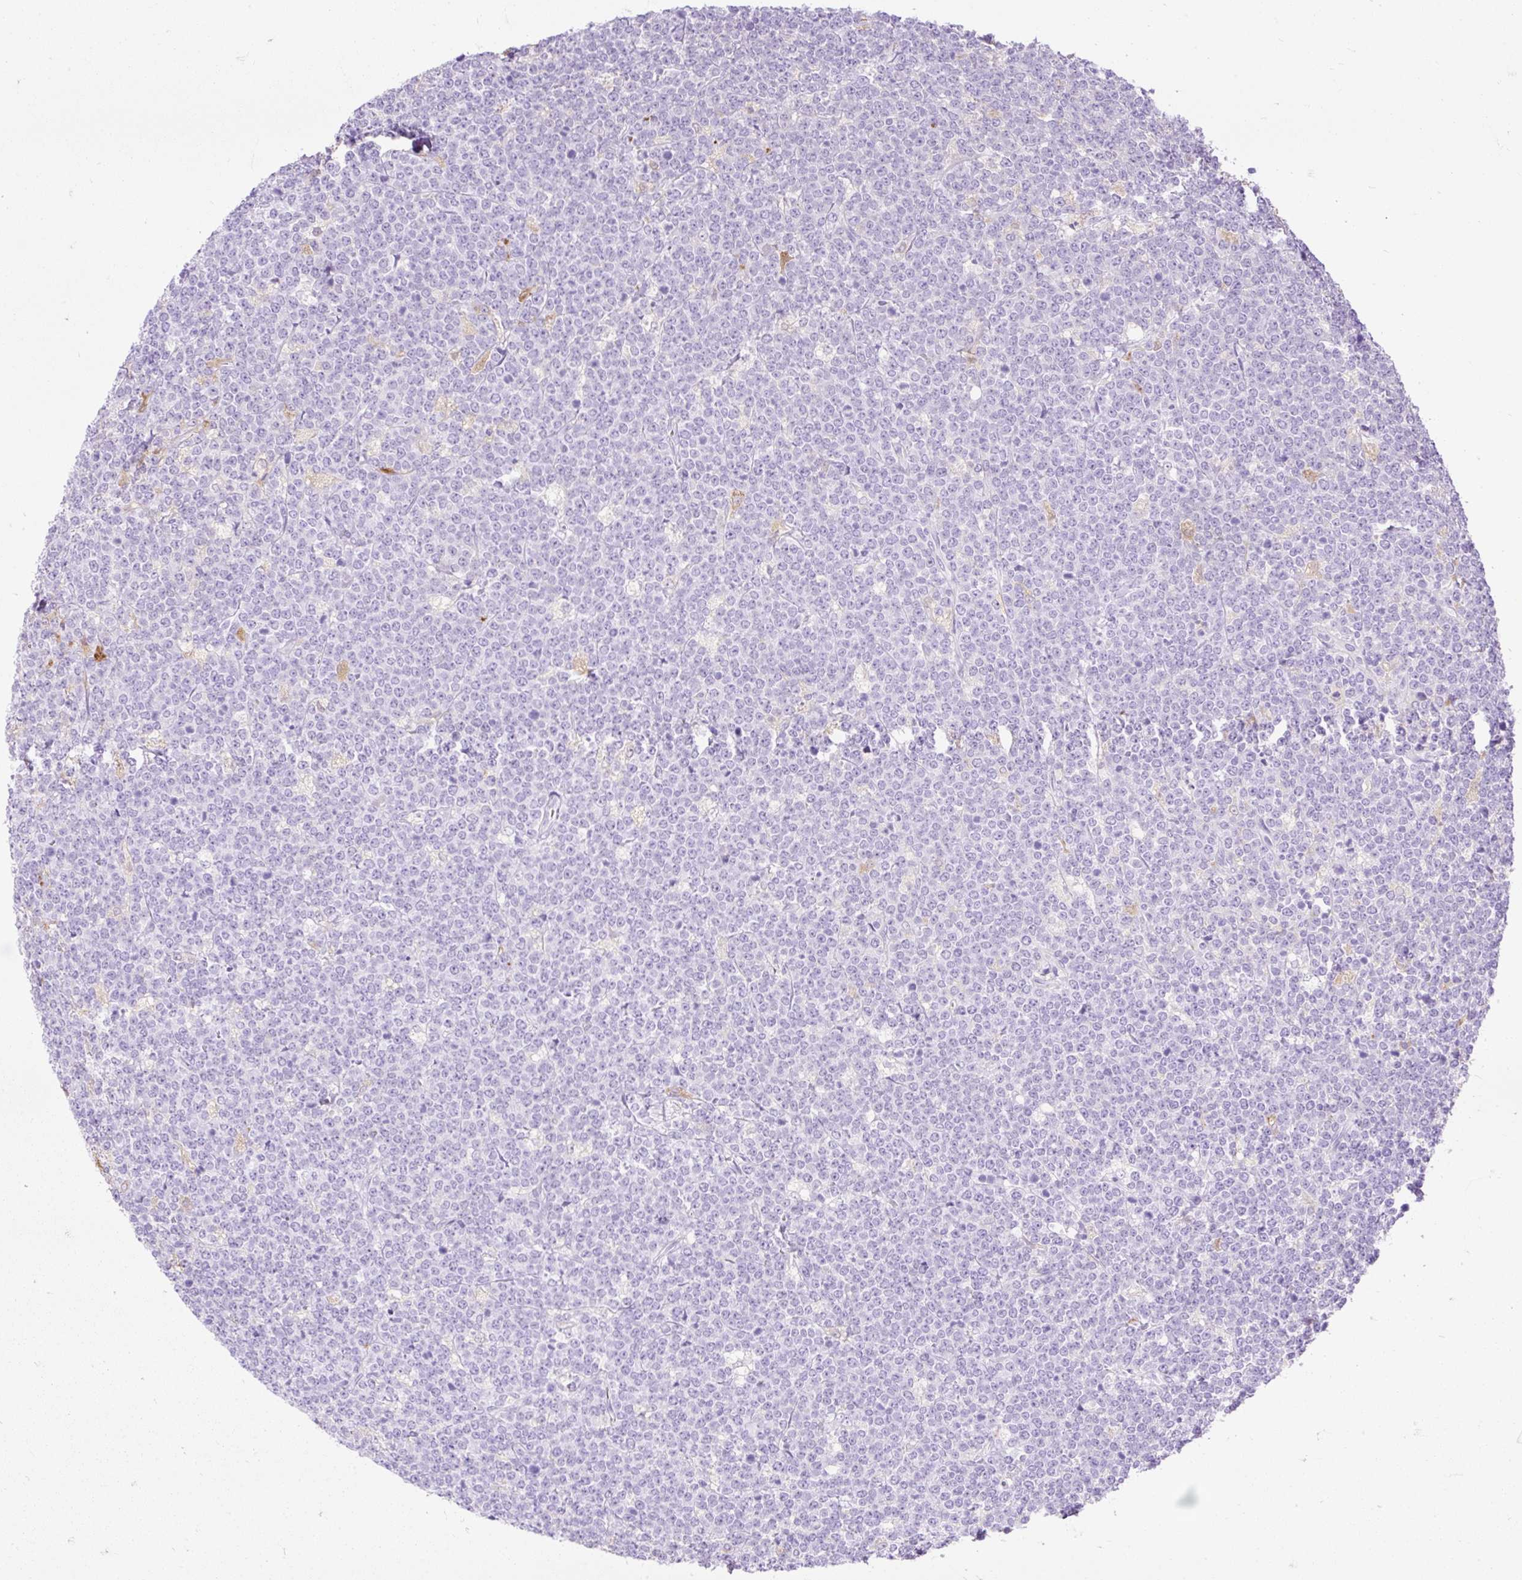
{"staining": {"intensity": "negative", "quantity": "none", "location": "none"}, "tissue": "lymphoma", "cell_type": "Tumor cells", "image_type": "cancer", "snomed": [{"axis": "morphology", "description": "Malignant lymphoma, non-Hodgkin's type, High grade"}, {"axis": "topography", "description": "Small intestine"}, {"axis": "topography", "description": "Colon"}], "caption": "Protein analysis of lymphoma reveals no significant positivity in tumor cells. (DAB immunohistochemistry, high magnification).", "gene": "HEXB", "patient": {"sex": "male", "age": 8}}